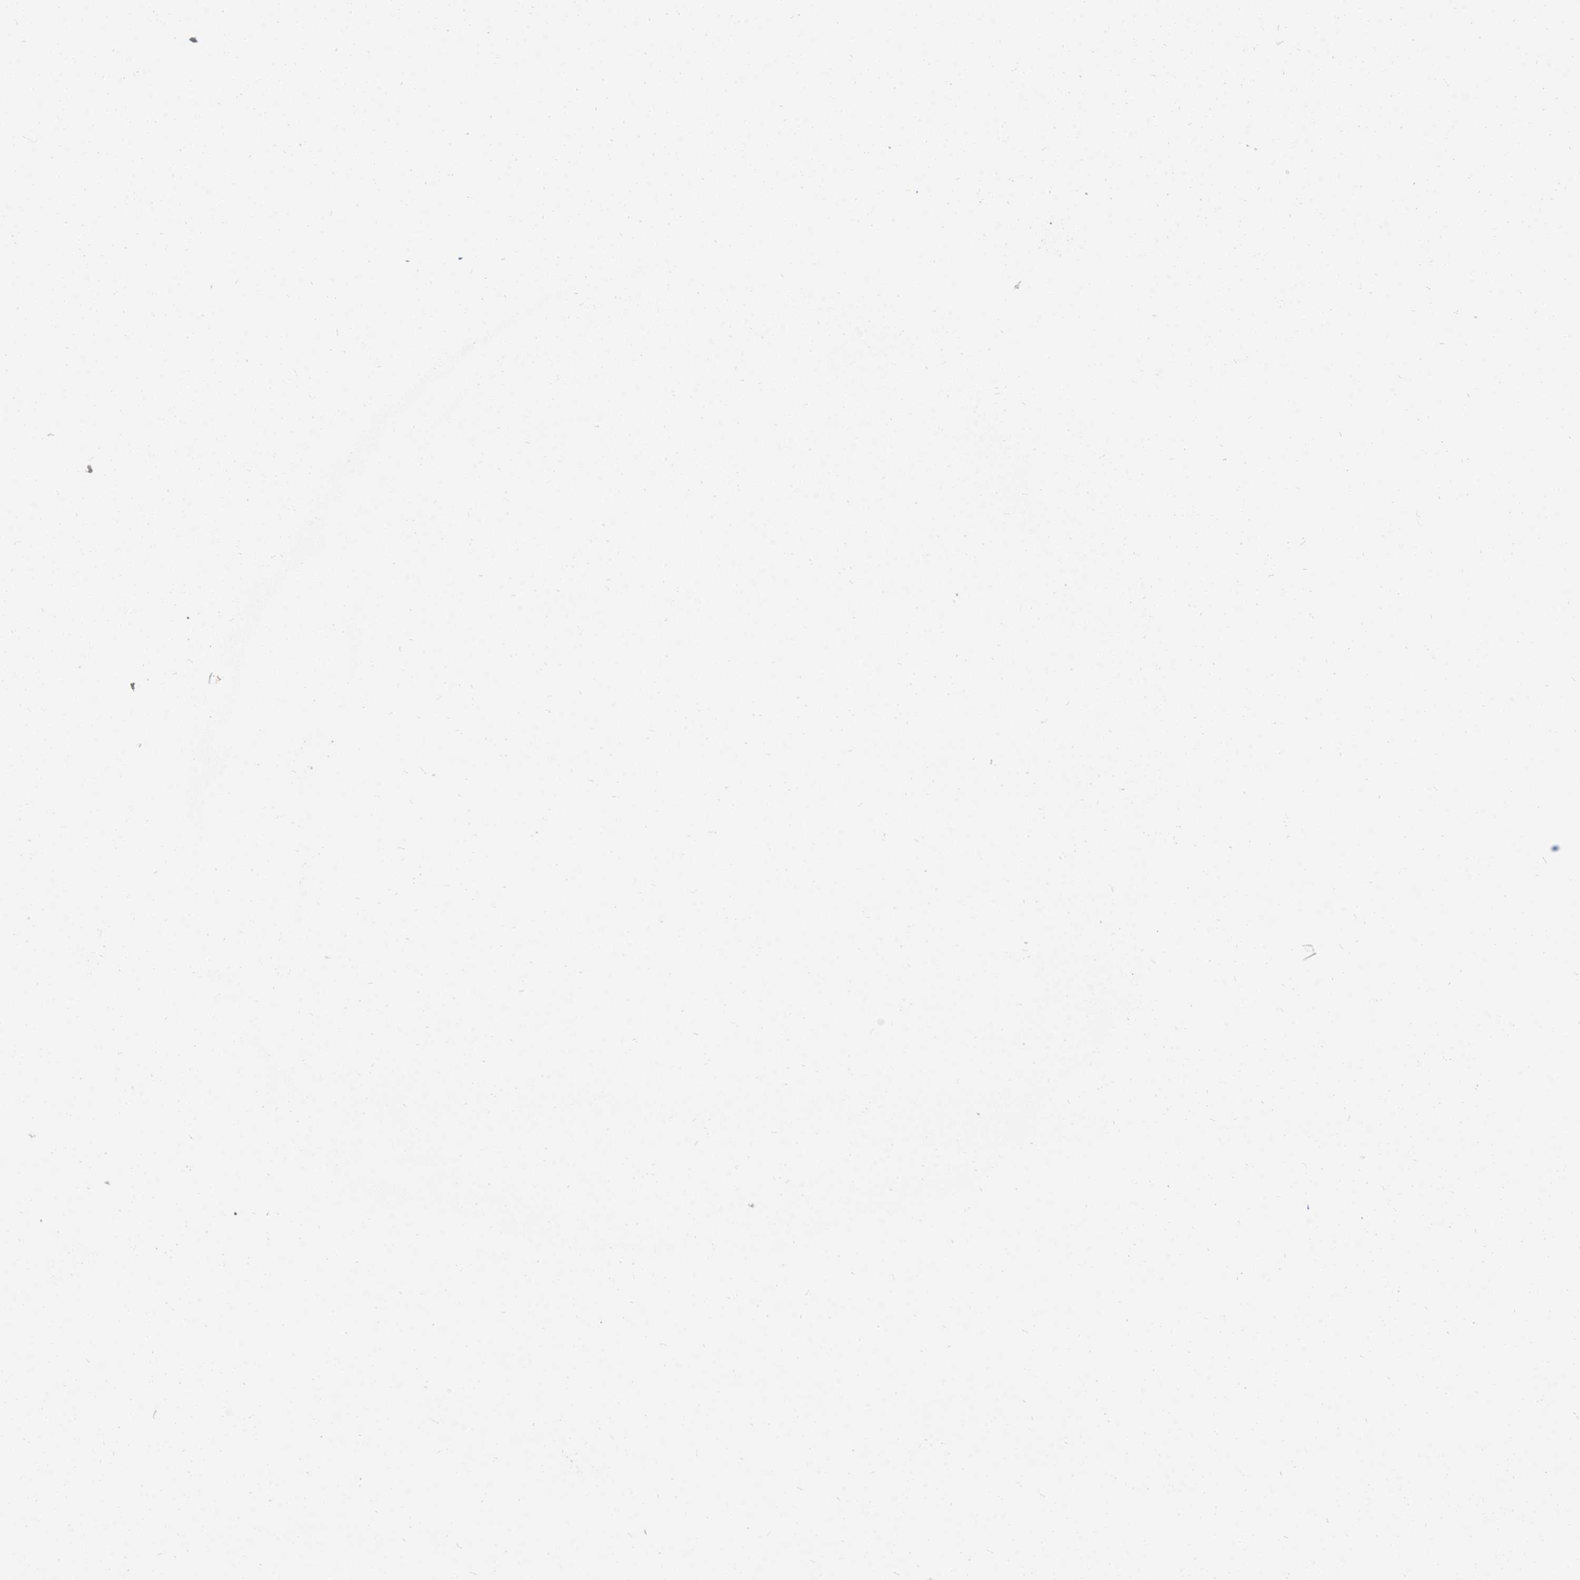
{"staining": {"intensity": "negative", "quantity": "none", "location": "none"}, "tissue": "ovarian cancer", "cell_type": "Tumor cells", "image_type": "cancer", "snomed": [{"axis": "morphology", "description": "Carcinoma, endometroid"}, {"axis": "topography", "description": "Ovary"}], "caption": "Immunohistochemistry photomicrograph of human ovarian endometroid carcinoma stained for a protein (brown), which demonstrates no staining in tumor cells.", "gene": "C2orf72", "patient": {"sex": "female", "age": 51}}